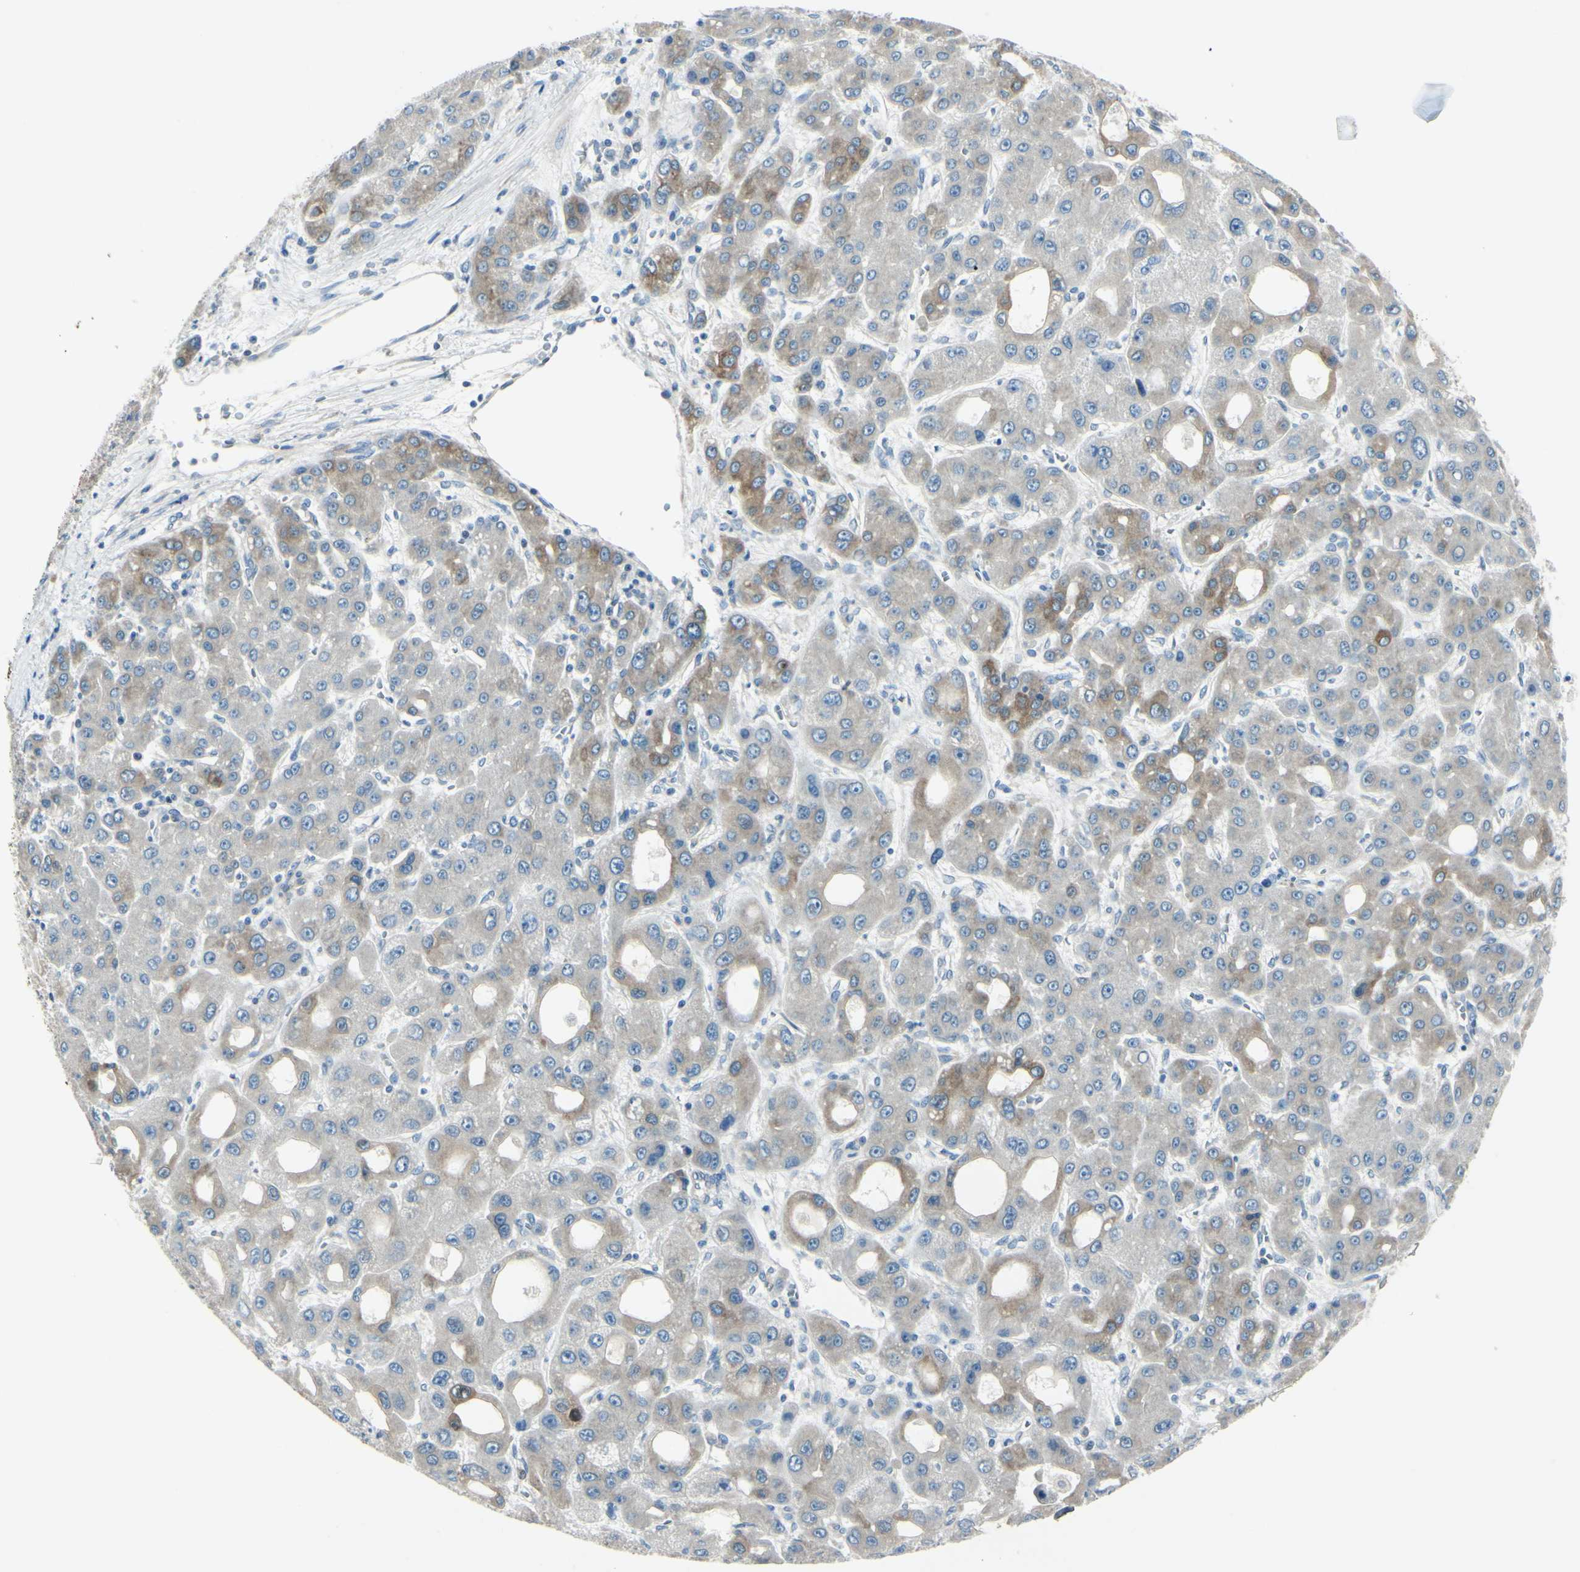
{"staining": {"intensity": "moderate", "quantity": "<25%", "location": "cytoplasmic/membranous"}, "tissue": "liver cancer", "cell_type": "Tumor cells", "image_type": "cancer", "snomed": [{"axis": "morphology", "description": "Carcinoma, Hepatocellular, NOS"}, {"axis": "topography", "description": "Liver"}], "caption": "Immunohistochemistry image of neoplastic tissue: liver cancer stained using IHC displays low levels of moderate protein expression localized specifically in the cytoplasmic/membranous of tumor cells, appearing as a cytoplasmic/membranous brown color.", "gene": "SELENOS", "patient": {"sex": "male", "age": 55}}